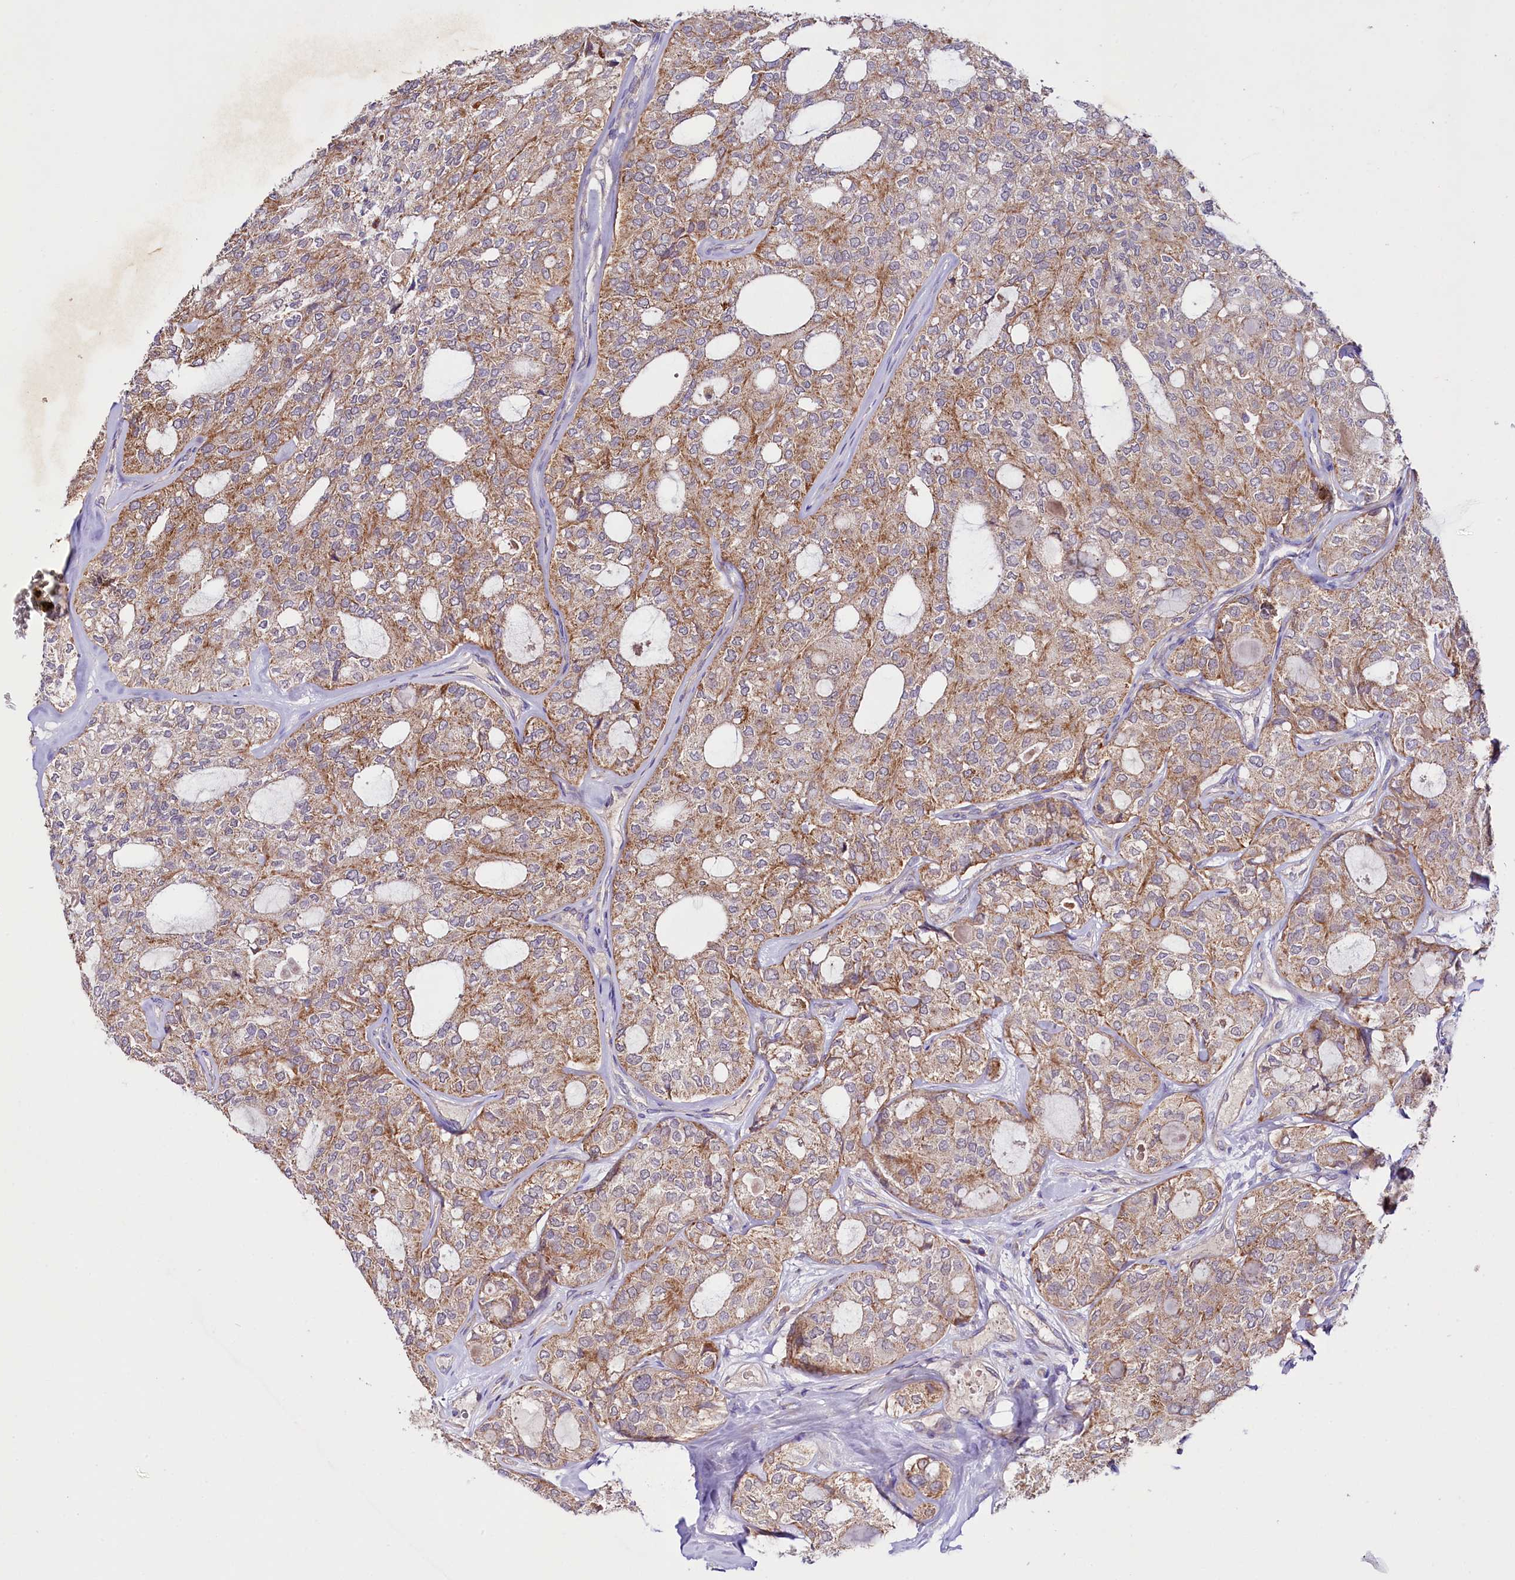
{"staining": {"intensity": "moderate", "quantity": "25%-75%", "location": "cytoplasmic/membranous"}, "tissue": "thyroid cancer", "cell_type": "Tumor cells", "image_type": "cancer", "snomed": [{"axis": "morphology", "description": "Follicular adenoma carcinoma, NOS"}, {"axis": "topography", "description": "Thyroid gland"}], "caption": "Immunohistochemistry (IHC) (DAB) staining of human thyroid cancer (follicular adenoma carcinoma) reveals moderate cytoplasmic/membranous protein expression in about 25%-75% of tumor cells.", "gene": "ZNF45", "patient": {"sex": "male", "age": 75}}